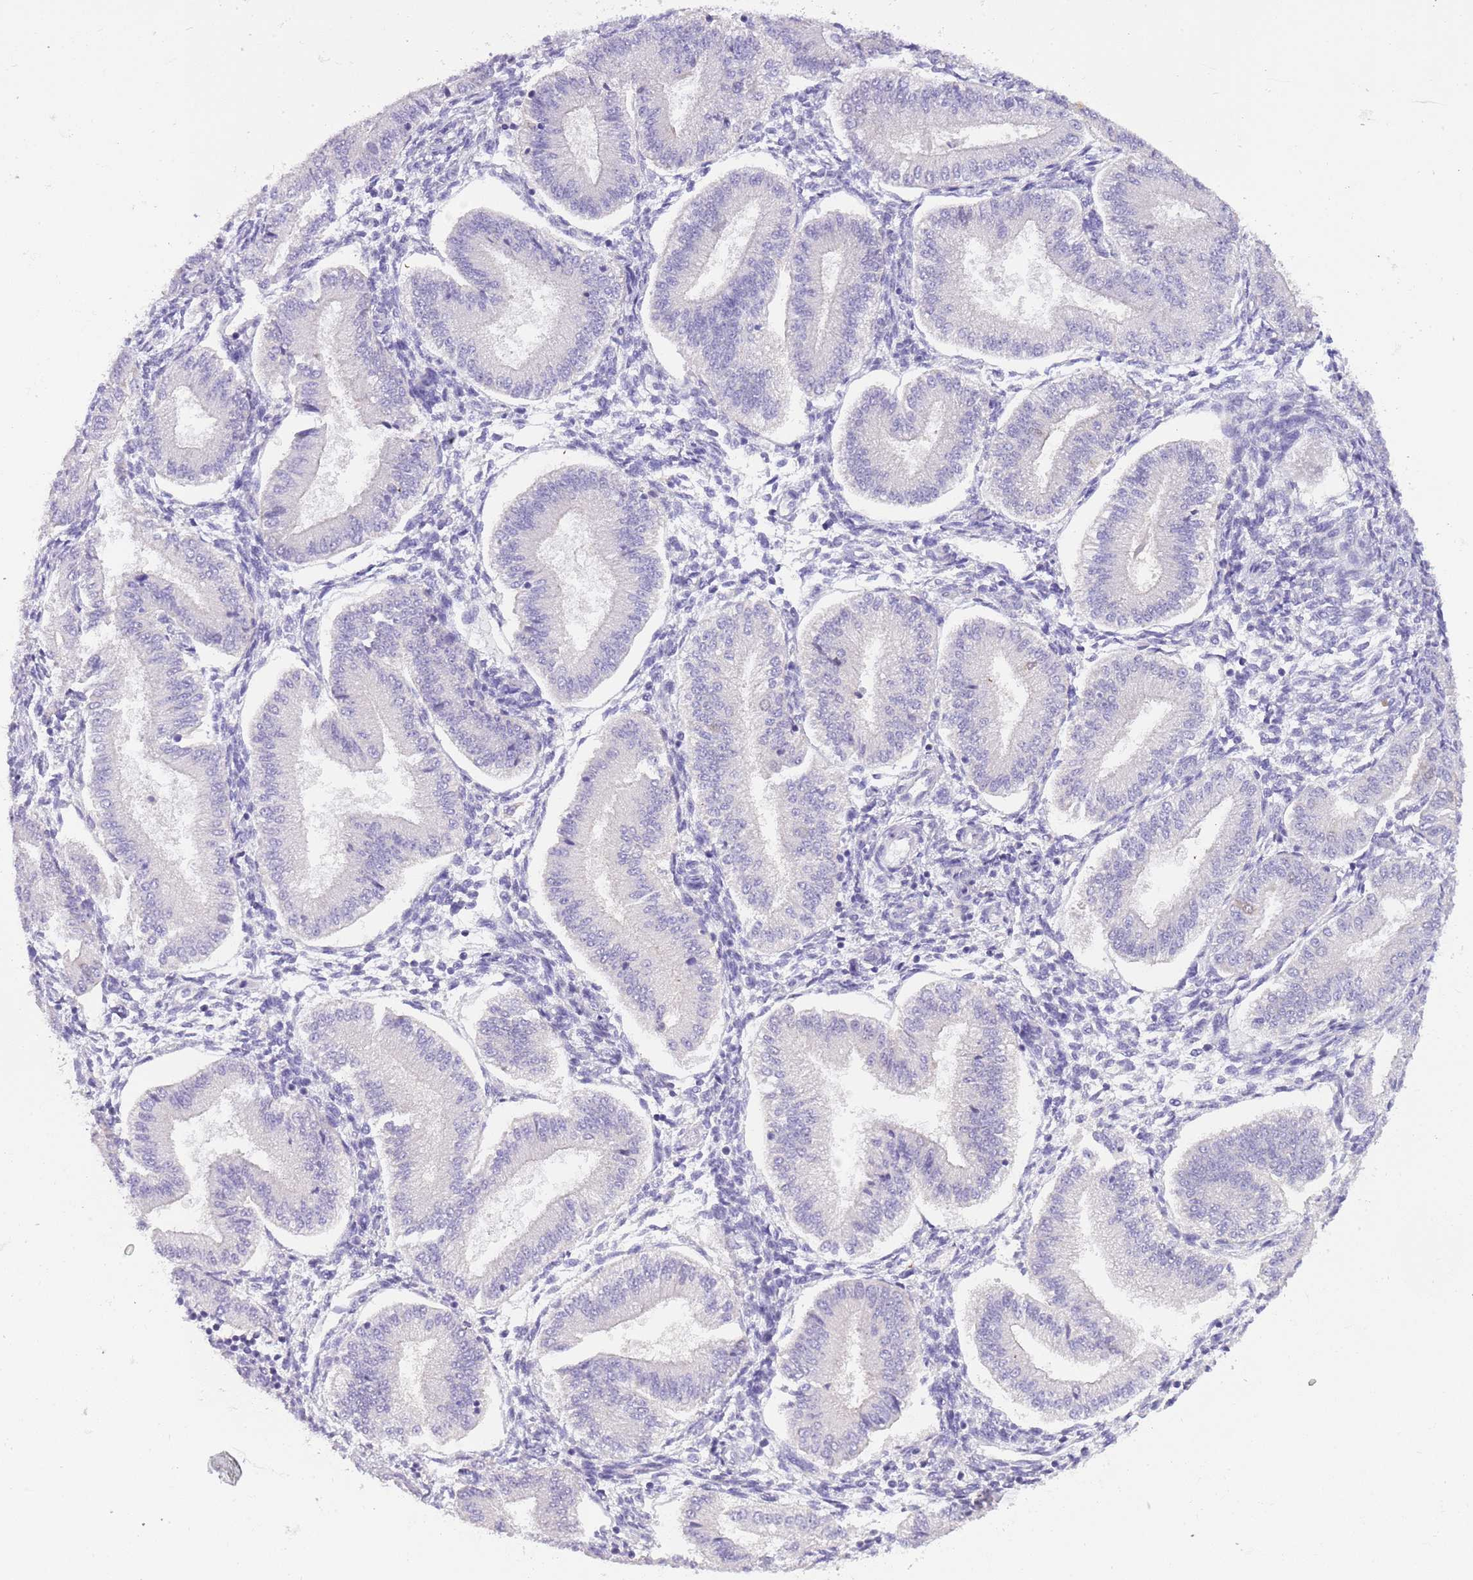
{"staining": {"intensity": "negative", "quantity": "none", "location": "none"}, "tissue": "endometrium", "cell_type": "Cells in endometrial stroma", "image_type": "normal", "snomed": [{"axis": "morphology", "description": "Normal tissue, NOS"}, {"axis": "topography", "description": "Endometrium"}], "caption": "An IHC image of unremarkable endometrium is shown. There is no staining in cells in endometrial stroma of endometrium. (DAB immunohistochemistry (IHC) with hematoxylin counter stain).", "gene": "CFAP73", "patient": {"sex": "female", "age": 39}}